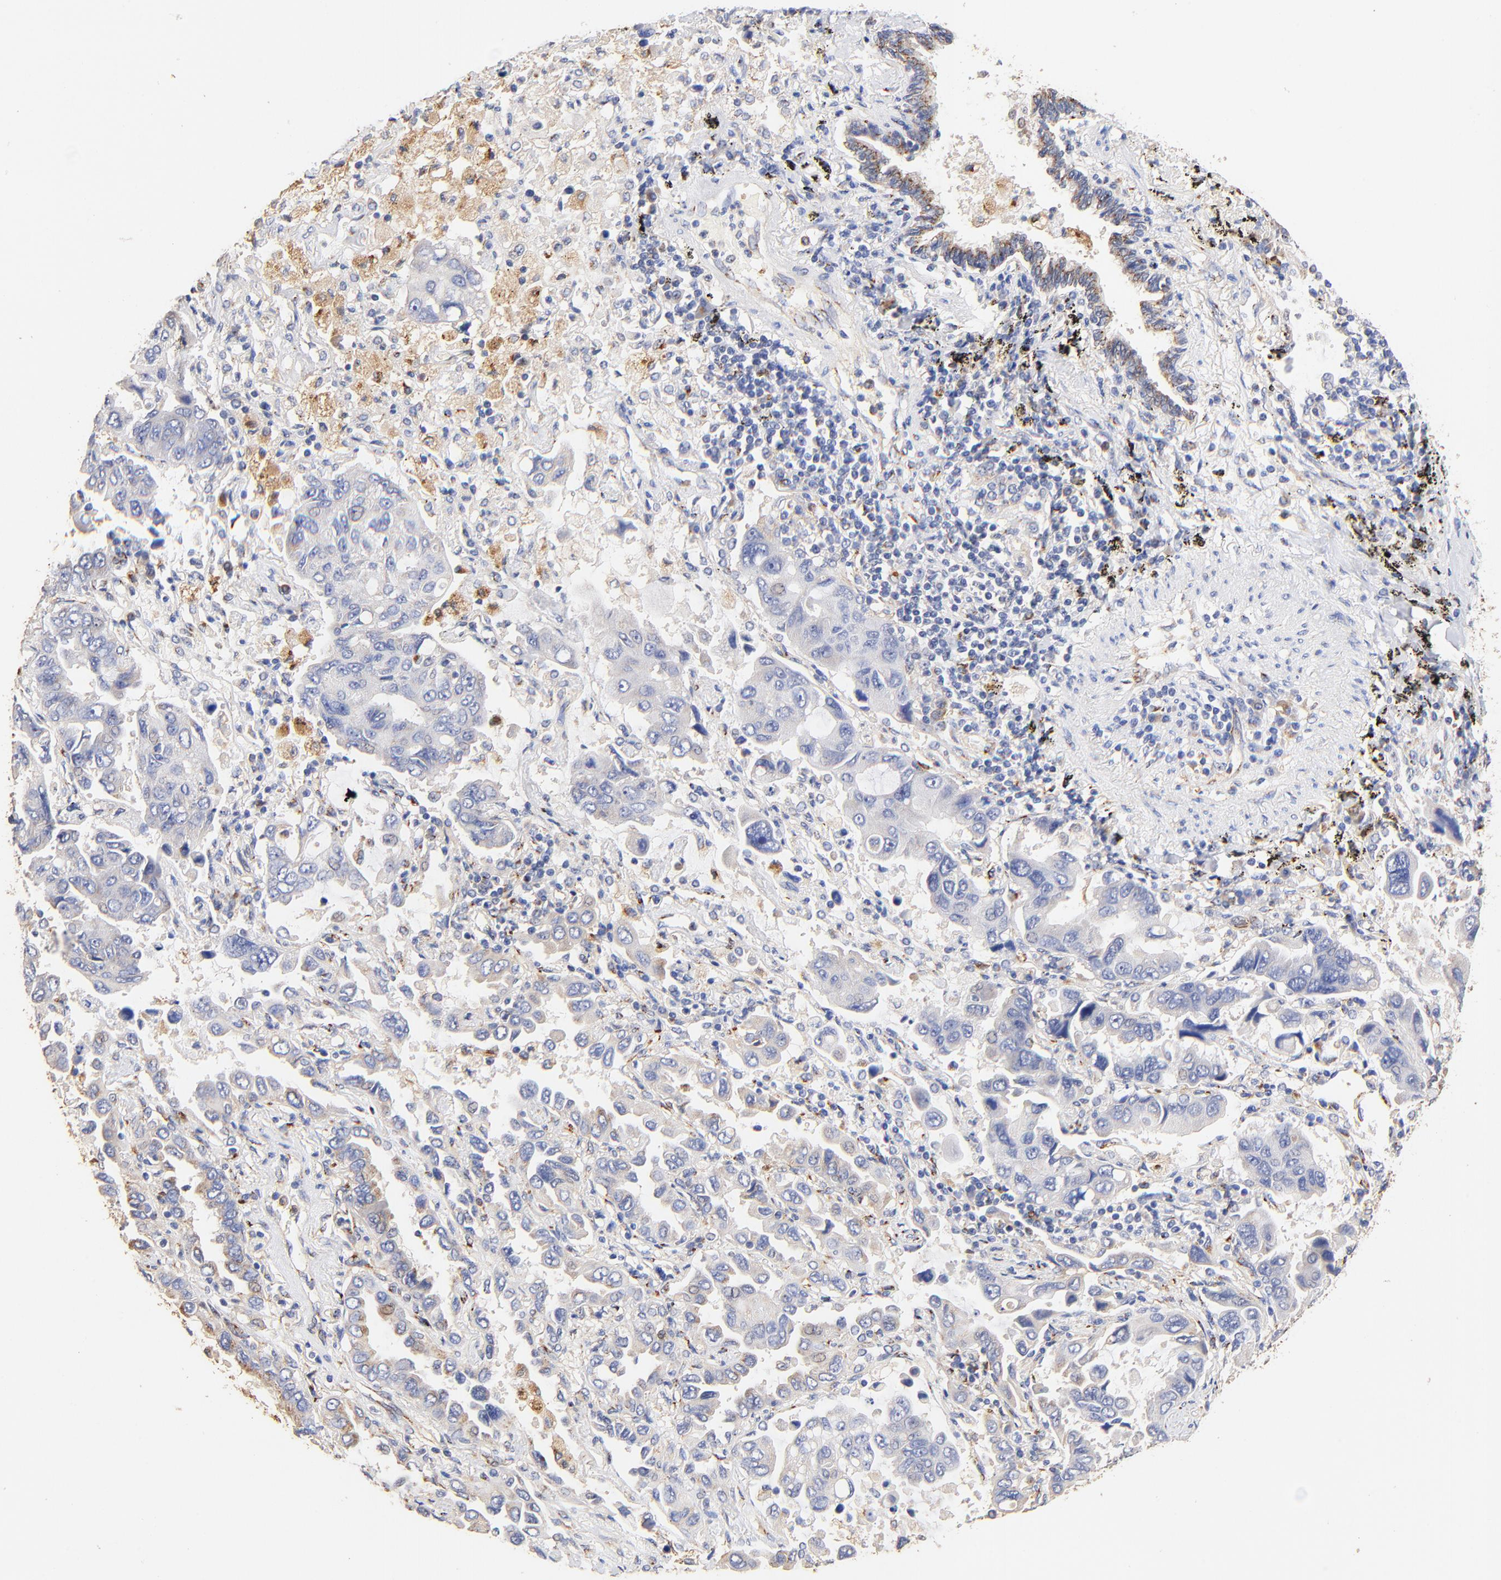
{"staining": {"intensity": "negative", "quantity": "none", "location": "none"}, "tissue": "lung cancer", "cell_type": "Tumor cells", "image_type": "cancer", "snomed": [{"axis": "morphology", "description": "Adenocarcinoma, NOS"}, {"axis": "topography", "description": "Lung"}], "caption": "High power microscopy histopathology image of an IHC image of lung adenocarcinoma, revealing no significant expression in tumor cells.", "gene": "FMNL3", "patient": {"sex": "male", "age": 64}}